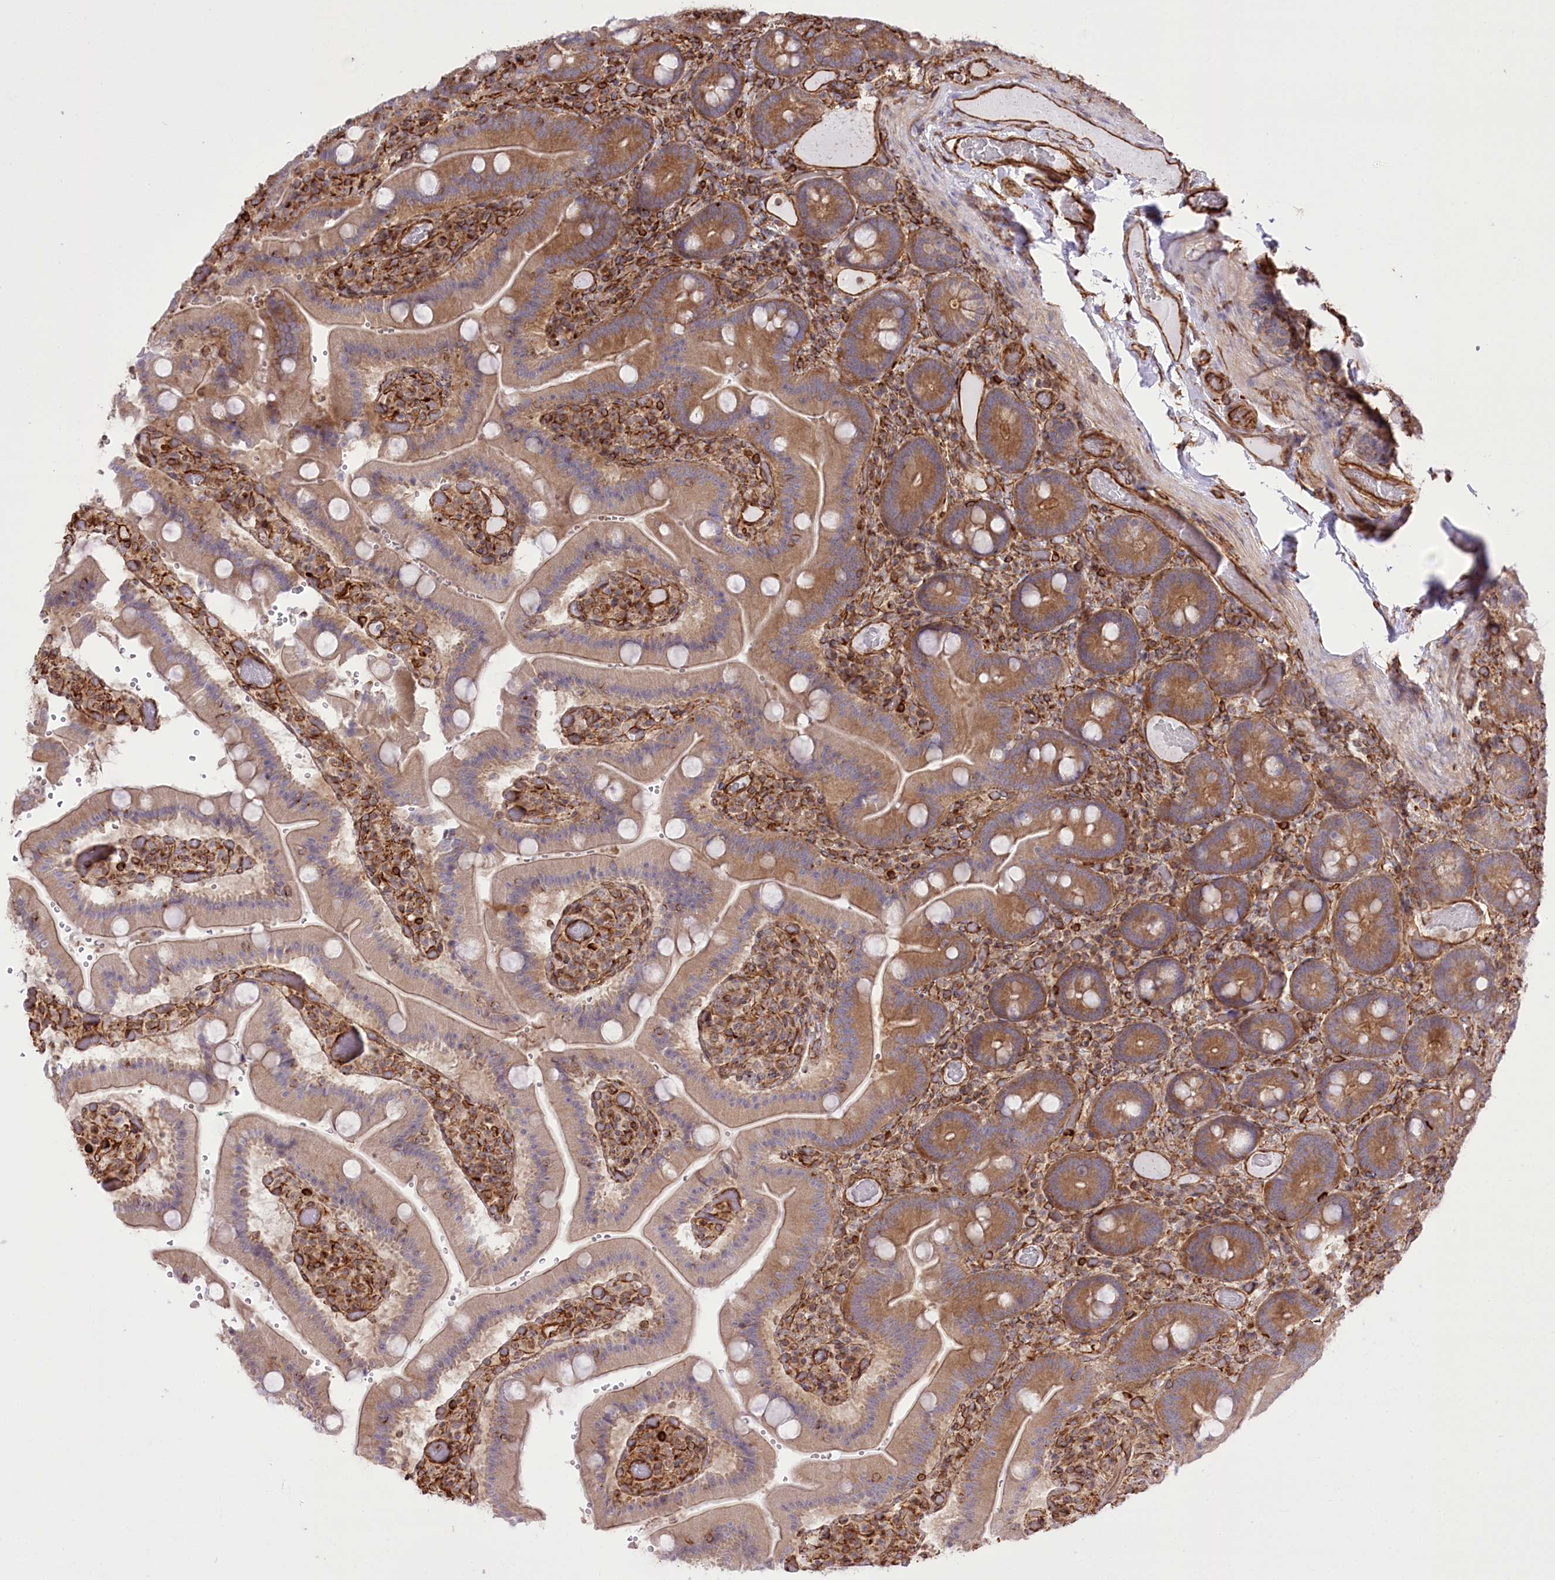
{"staining": {"intensity": "moderate", "quantity": ">75%", "location": "cytoplasmic/membranous"}, "tissue": "duodenum", "cell_type": "Glandular cells", "image_type": "normal", "snomed": [{"axis": "morphology", "description": "Normal tissue, NOS"}, {"axis": "topography", "description": "Duodenum"}], "caption": "IHC (DAB) staining of benign human duodenum reveals moderate cytoplasmic/membranous protein expression in approximately >75% of glandular cells. The staining is performed using DAB brown chromogen to label protein expression. The nuclei are counter-stained blue using hematoxylin.", "gene": "TTC1", "patient": {"sex": "female", "age": 62}}